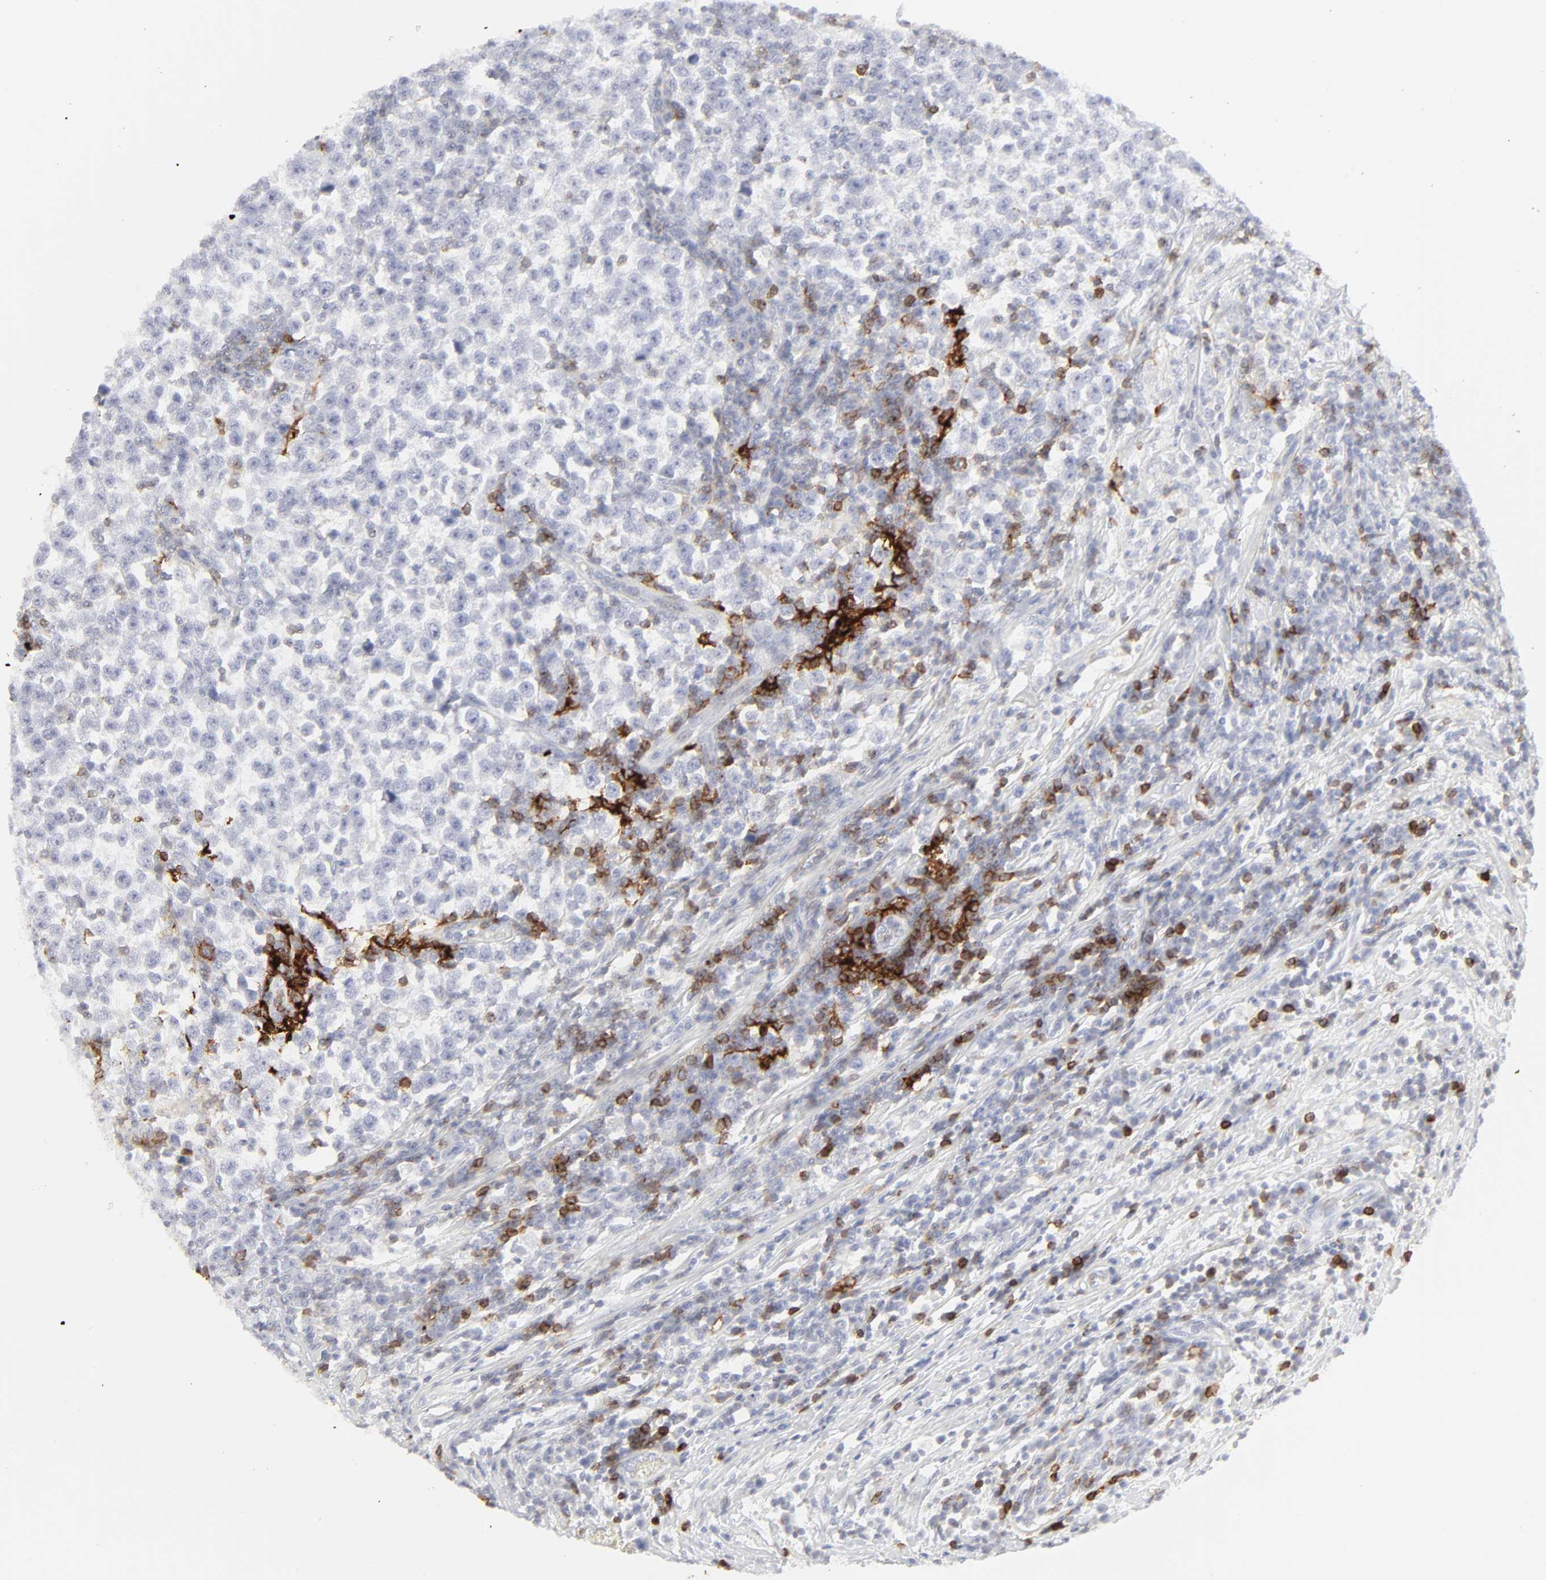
{"staining": {"intensity": "negative", "quantity": "none", "location": "none"}, "tissue": "testis cancer", "cell_type": "Tumor cells", "image_type": "cancer", "snomed": [{"axis": "morphology", "description": "Seminoma, NOS"}, {"axis": "topography", "description": "Testis"}], "caption": "Histopathology image shows no protein positivity in tumor cells of testis cancer (seminoma) tissue.", "gene": "CCR7", "patient": {"sex": "male", "age": 43}}